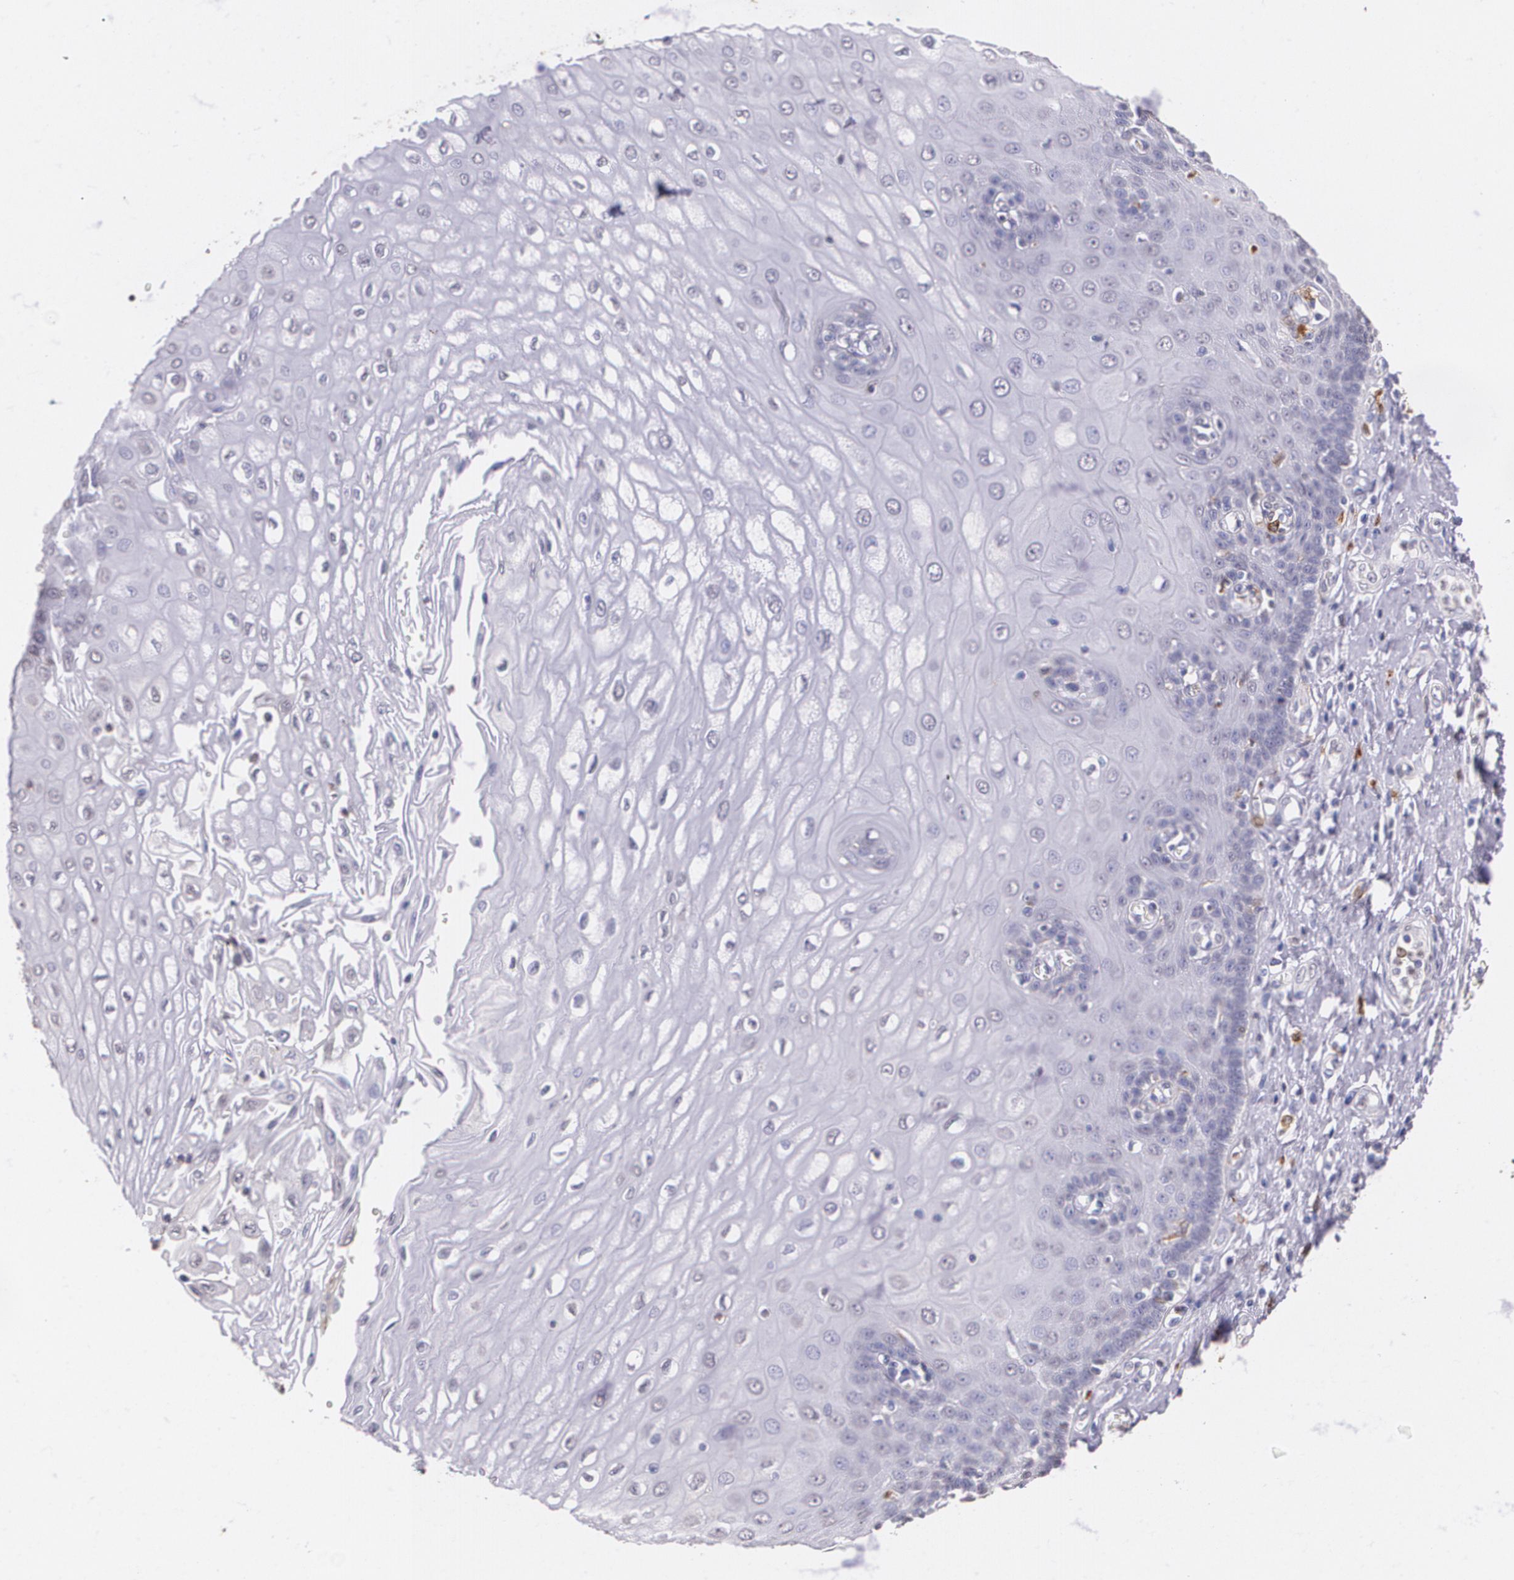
{"staining": {"intensity": "negative", "quantity": "none", "location": "none"}, "tissue": "esophagus", "cell_type": "Squamous epithelial cells", "image_type": "normal", "snomed": [{"axis": "morphology", "description": "Normal tissue, NOS"}, {"axis": "topography", "description": "Esophagus"}], "caption": "The micrograph exhibits no significant staining in squamous epithelial cells of esophagus.", "gene": "RTN1", "patient": {"sex": "male", "age": 62}}